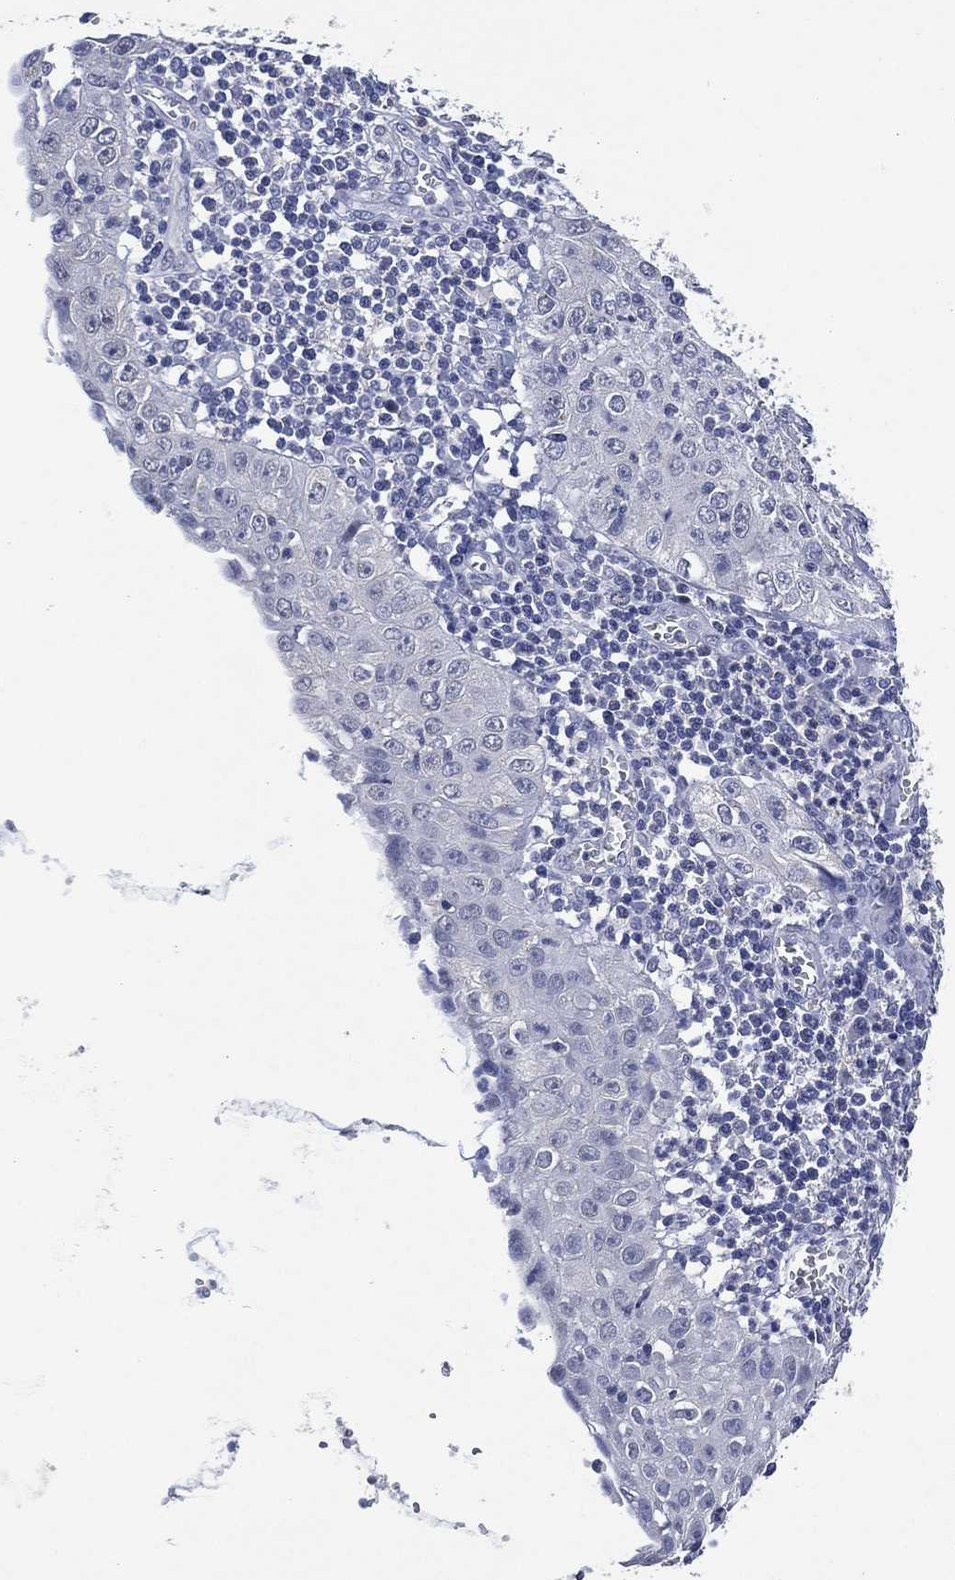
{"staining": {"intensity": "negative", "quantity": "none", "location": "none"}, "tissue": "cervical cancer", "cell_type": "Tumor cells", "image_type": "cancer", "snomed": [{"axis": "morphology", "description": "Squamous cell carcinoma, NOS"}, {"axis": "topography", "description": "Cervix"}], "caption": "Tumor cells show no significant staining in cervical cancer (squamous cell carcinoma).", "gene": "FSCN2", "patient": {"sex": "female", "age": 24}}